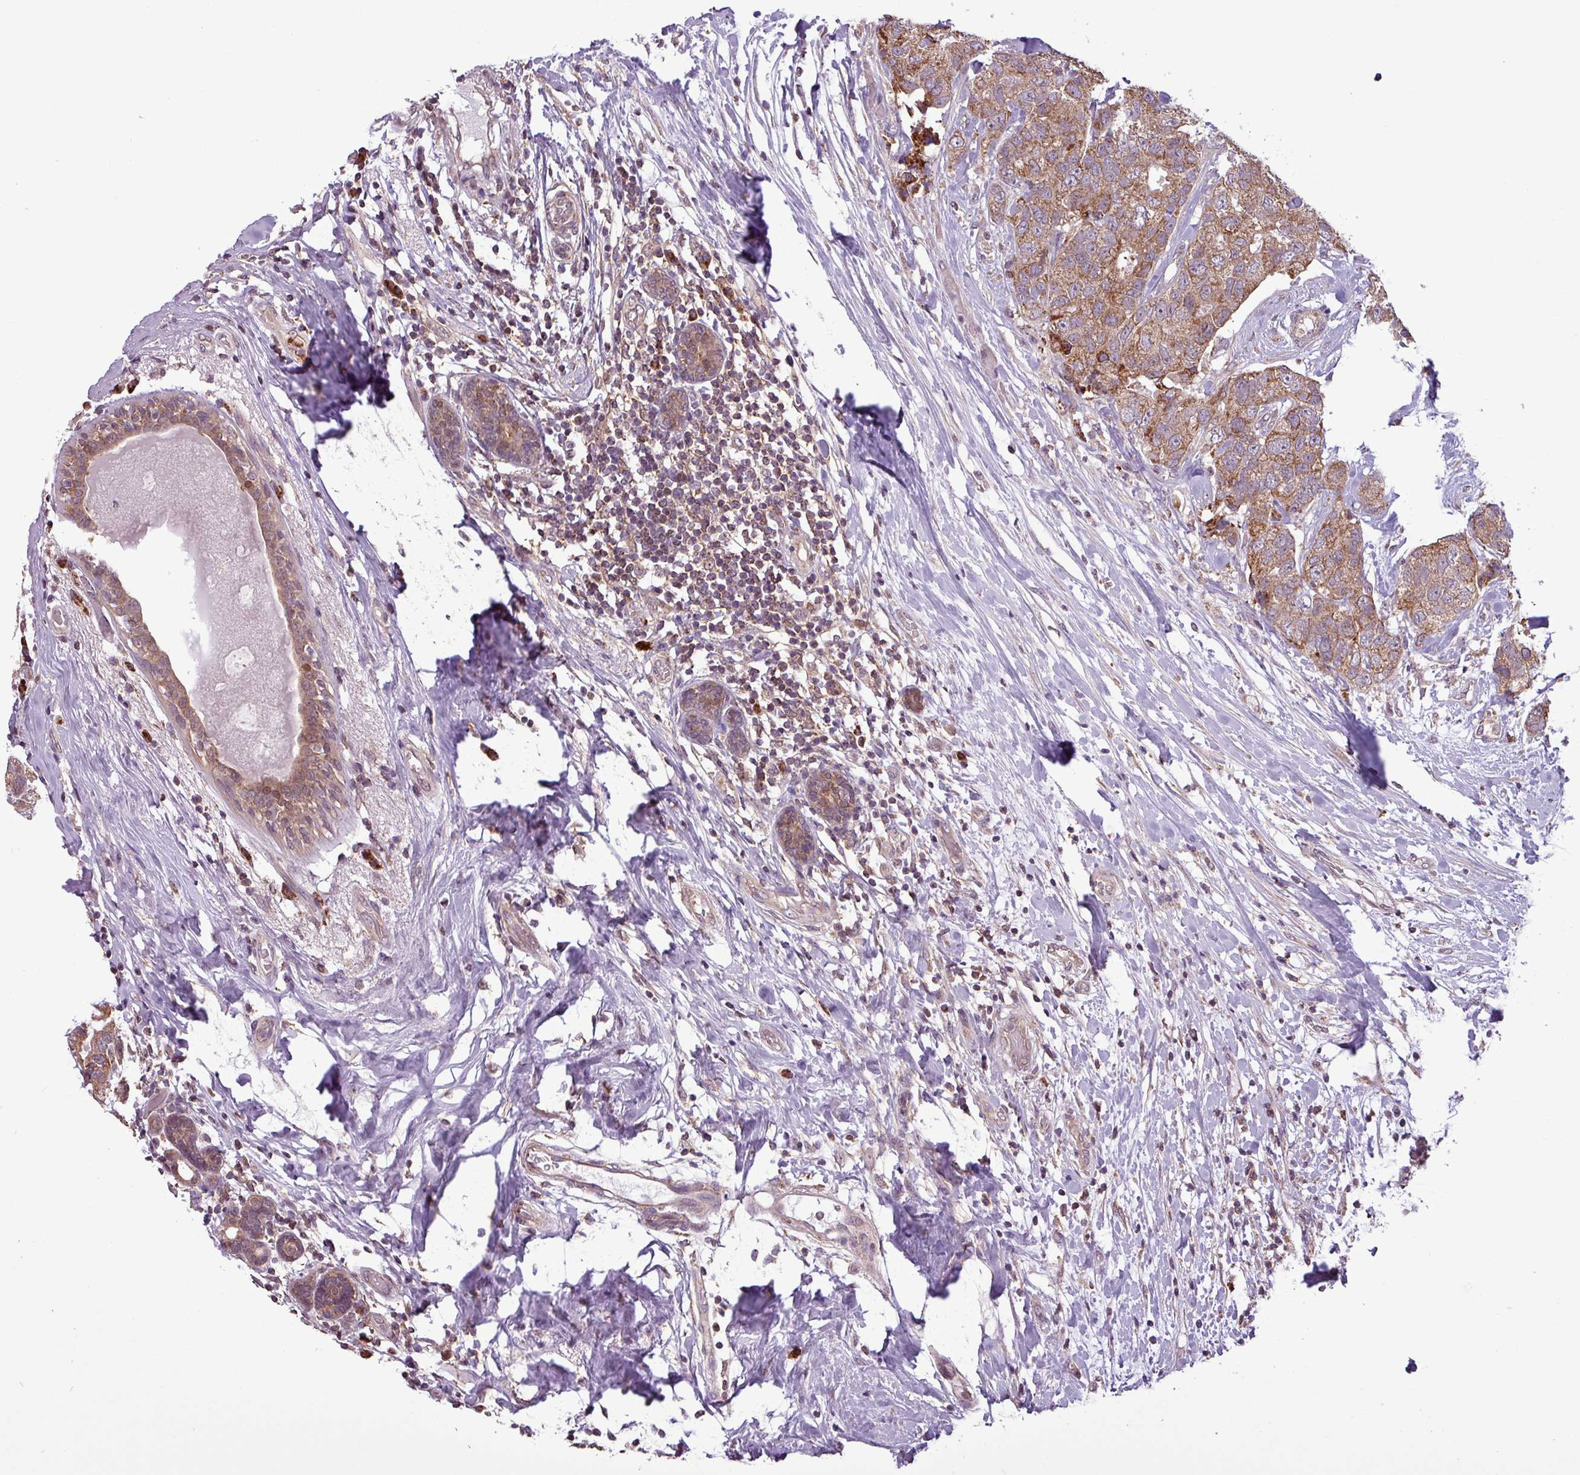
{"staining": {"intensity": "moderate", "quantity": ">75%", "location": "cytoplasmic/membranous"}, "tissue": "breast cancer", "cell_type": "Tumor cells", "image_type": "cancer", "snomed": [{"axis": "morphology", "description": "Duct carcinoma"}, {"axis": "topography", "description": "Breast"}], "caption": "Protein expression analysis of human invasive ductal carcinoma (breast) reveals moderate cytoplasmic/membranous positivity in approximately >75% of tumor cells.", "gene": "MCTP2", "patient": {"sex": "female", "age": 62}}